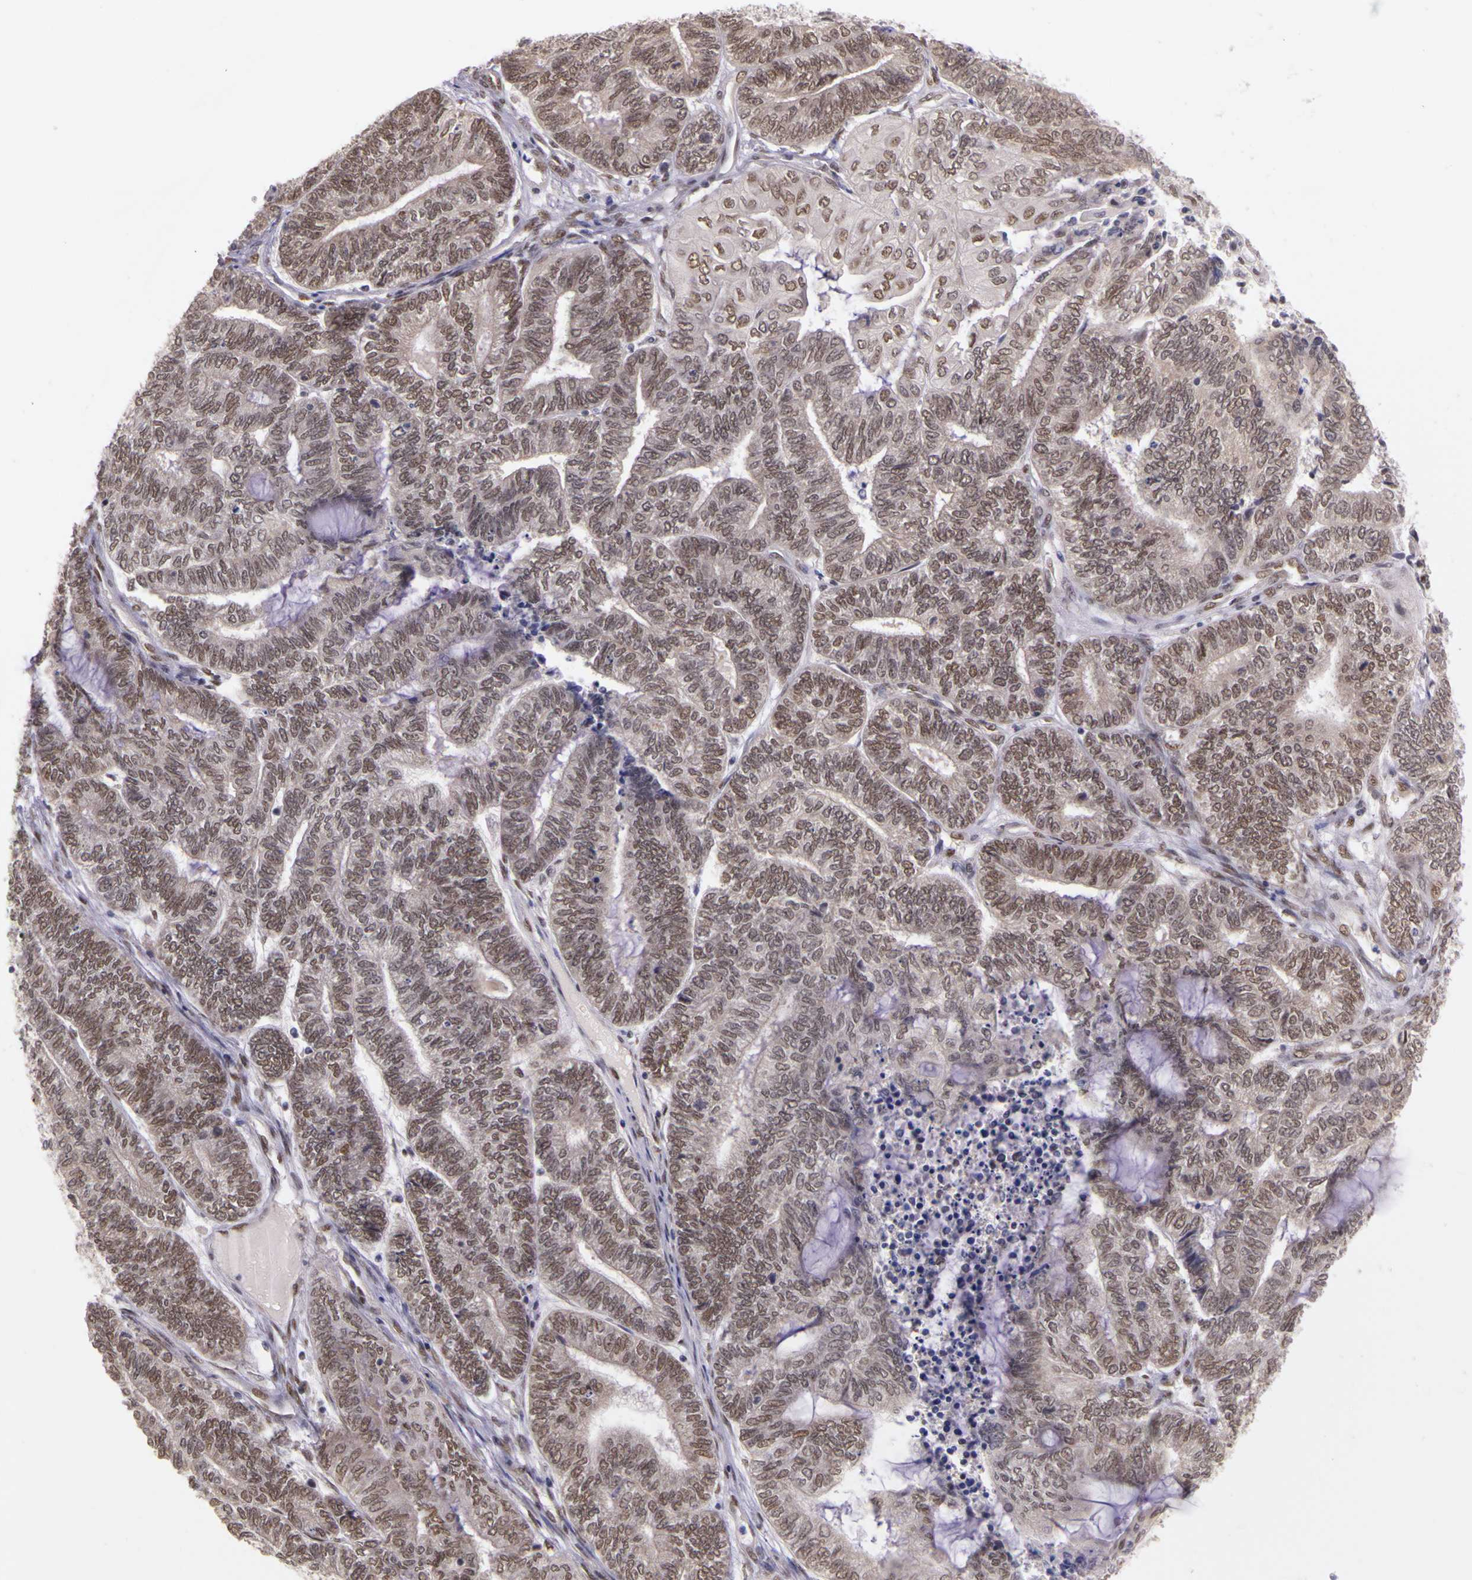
{"staining": {"intensity": "weak", "quantity": ">75%", "location": "nuclear"}, "tissue": "endometrial cancer", "cell_type": "Tumor cells", "image_type": "cancer", "snomed": [{"axis": "morphology", "description": "Adenocarcinoma, NOS"}, {"axis": "topography", "description": "Uterus"}, {"axis": "topography", "description": "Endometrium"}], "caption": "Adenocarcinoma (endometrial) was stained to show a protein in brown. There is low levels of weak nuclear positivity in about >75% of tumor cells. Immunohistochemistry (ihc) stains the protein in brown and the nuclei are stained blue.", "gene": "WDR13", "patient": {"sex": "female", "age": 70}}